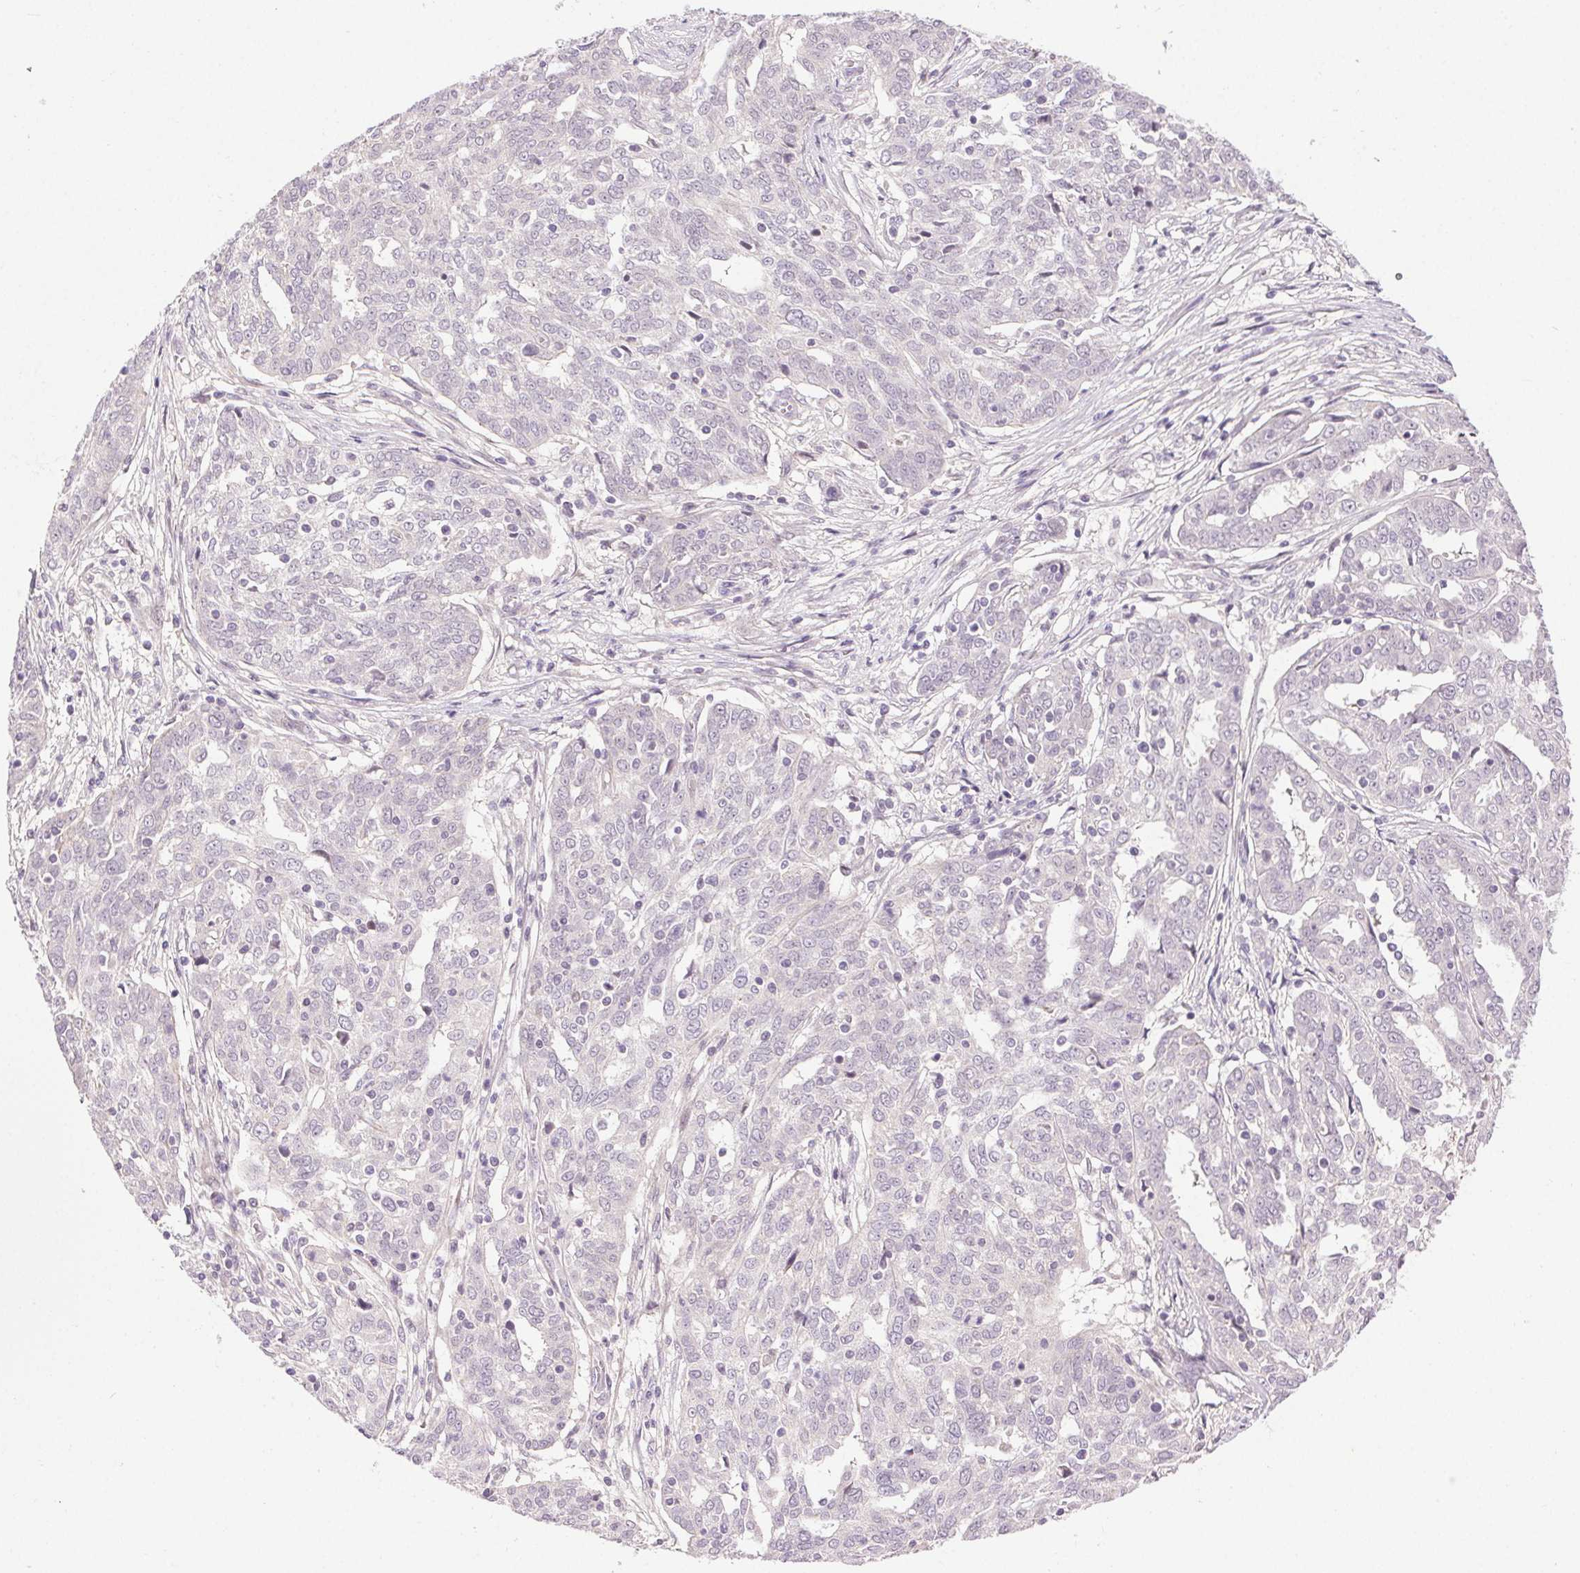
{"staining": {"intensity": "negative", "quantity": "none", "location": "none"}, "tissue": "ovarian cancer", "cell_type": "Tumor cells", "image_type": "cancer", "snomed": [{"axis": "morphology", "description": "Cystadenocarcinoma, serous, NOS"}, {"axis": "topography", "description": "Ovary"}], "caption": "Immunohistochemistry (IHC) of human ovarian cancer displays no positivity in tumor cells.", "gene": "SYT11", "patient": {"sex": "female", "age": 67}}